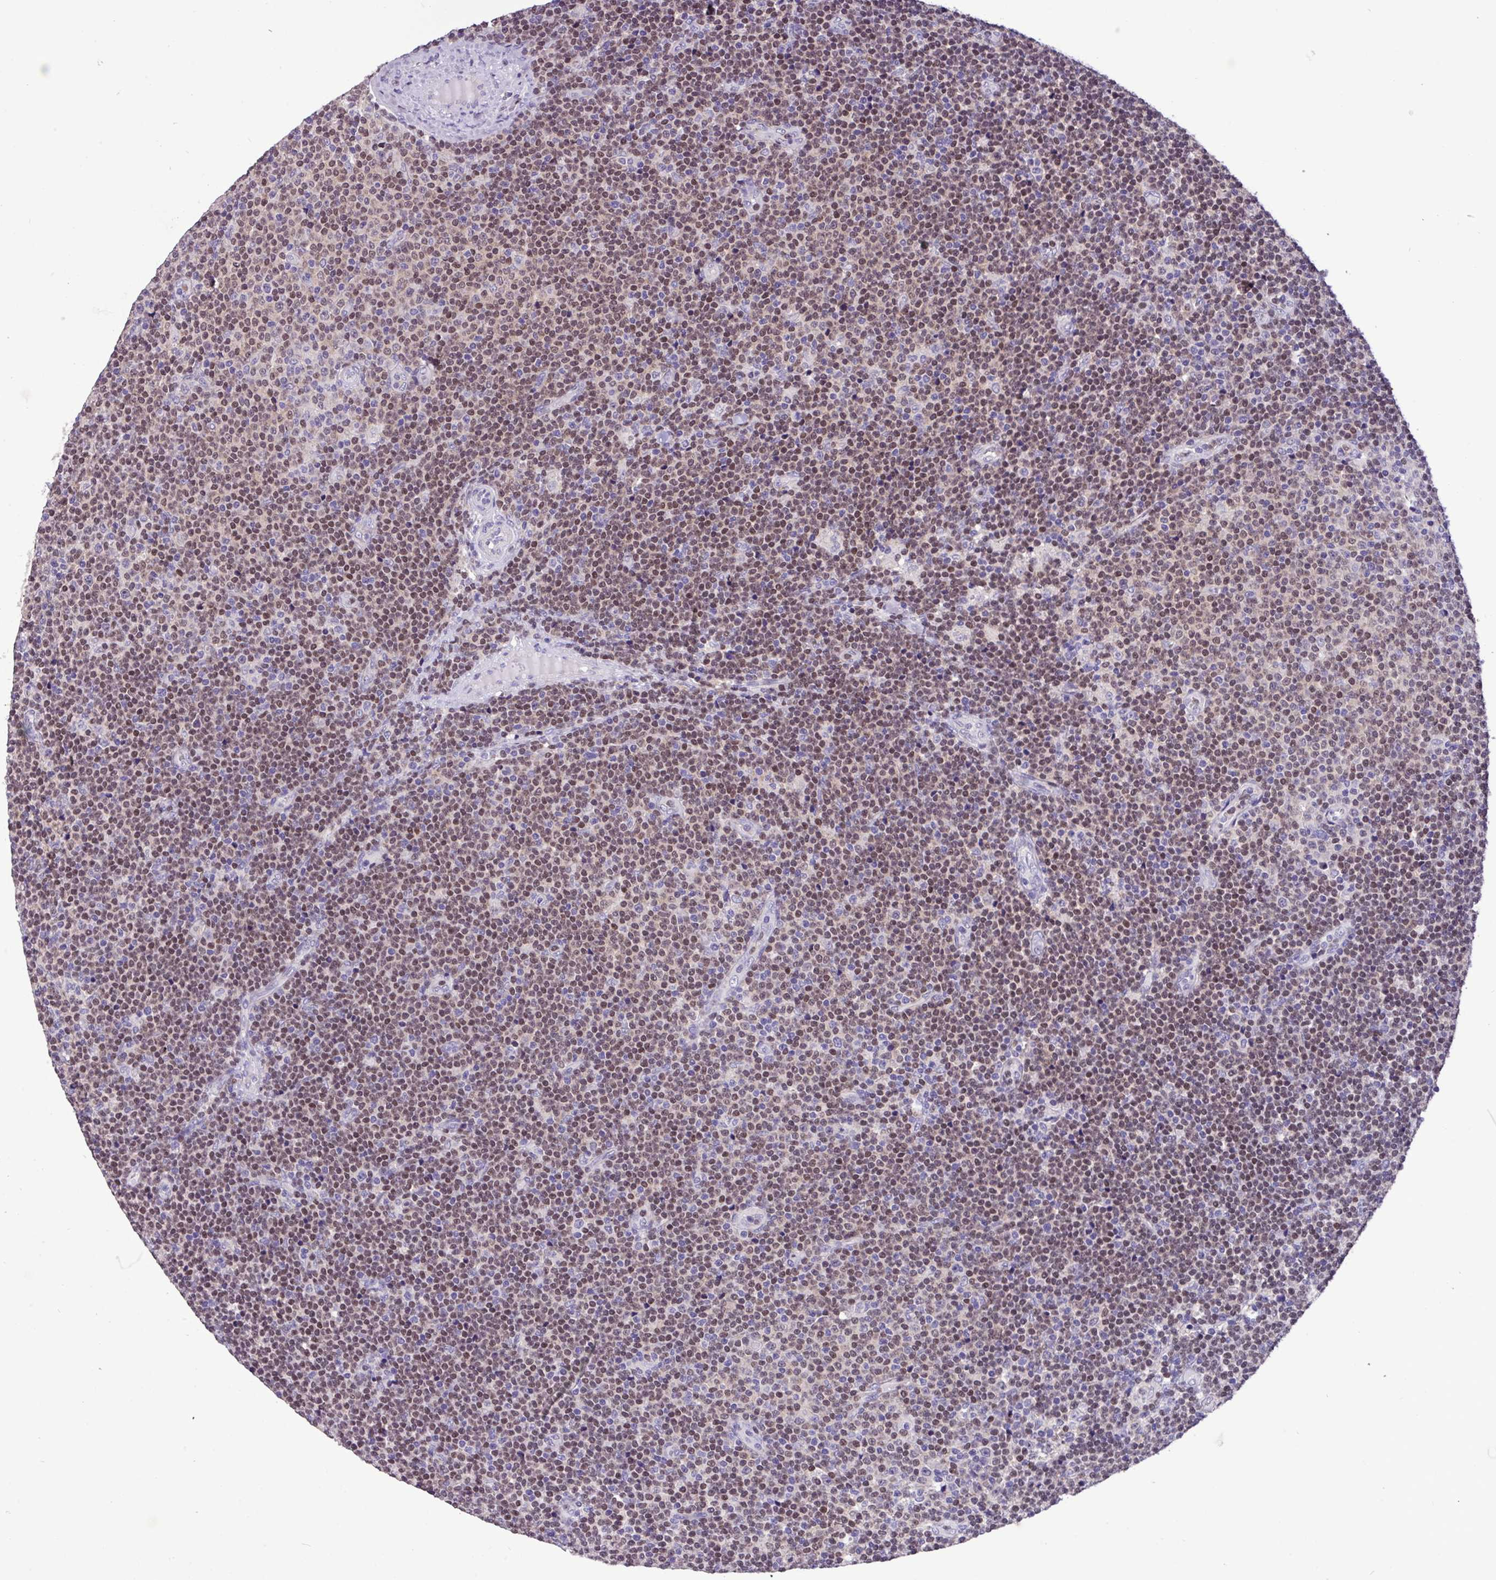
{"staining": {"intensity": "moderate", "quantity": ">75%", "location": "nuclear"}, "tissue": "lymphoma", "cell_type": "Tumor cells", "image_type": "cancer", "snomed": [{"axis": "morphology", "description": "Malignant lymphoma, non-Hodgkin's type, Low grade"}, {"axis": "topography", "description": "Lymph node"}], "caption": "Protein analysis of lymphoma tissue reveals moderate nuclear positivity in about >75% of tumor cells.", "gene": "PAX8", "patient": {"sex": "male", "age": 48}}